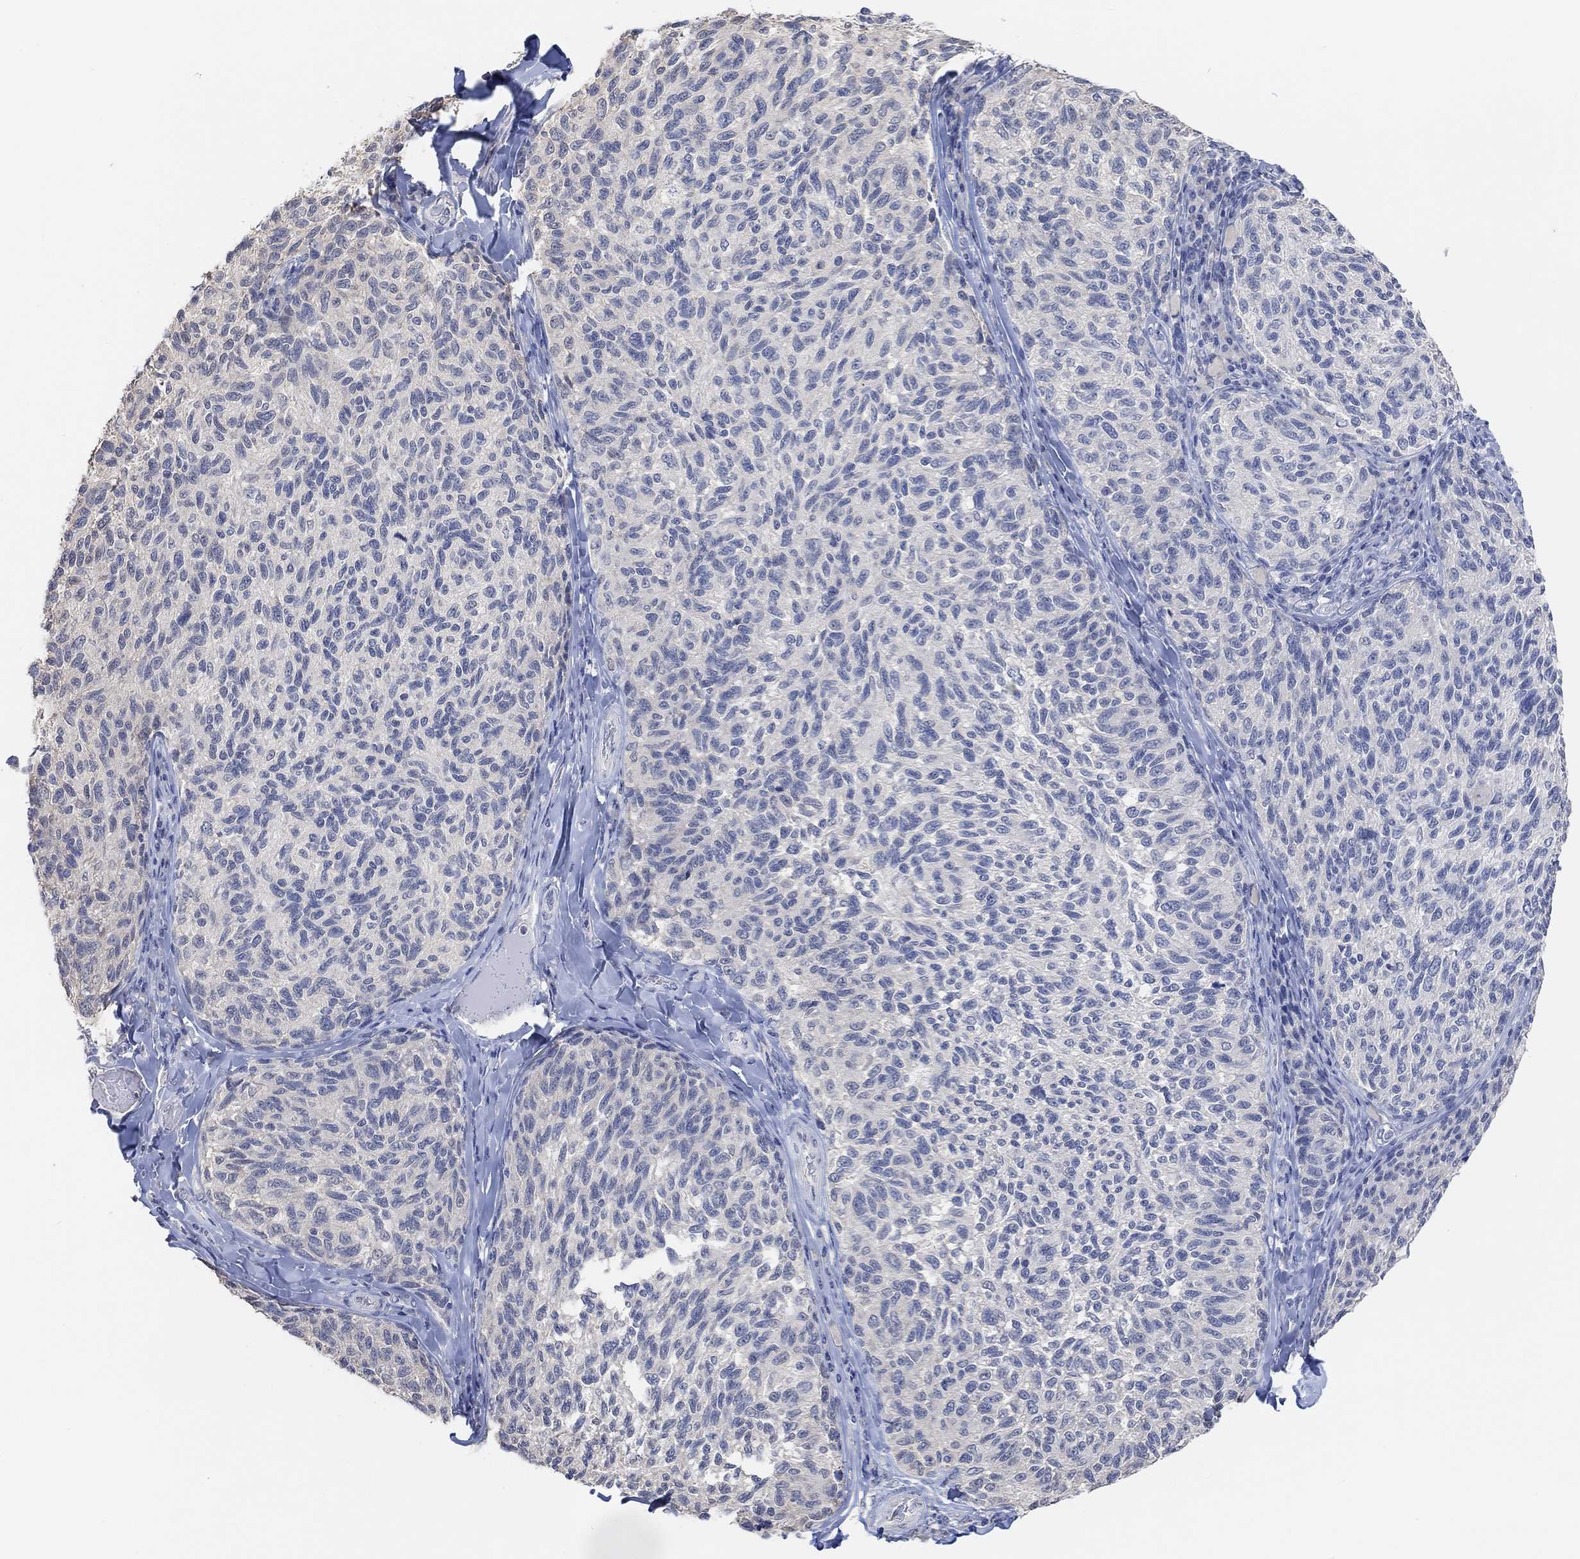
{"staining": {"intensity": "negative", "quantity": "none", "location": "none"}, "tissue": "melanoma", "cell_type": "Tumor cells", "image_type": "cancer", "snomed": [{"axis": "morphology", "description": "Malignant melanoma, NOS"}, {"axis": "topography", "description": "Skin"}], "caption": "This histopathology image is of malignant melanoma stained with IHC to label a protein in brown with the nuclei are counter-stained blue. There is no positivity in tumor cells.", "gene": "MUC1", "patient": {"sex": "female", "age": 73}}